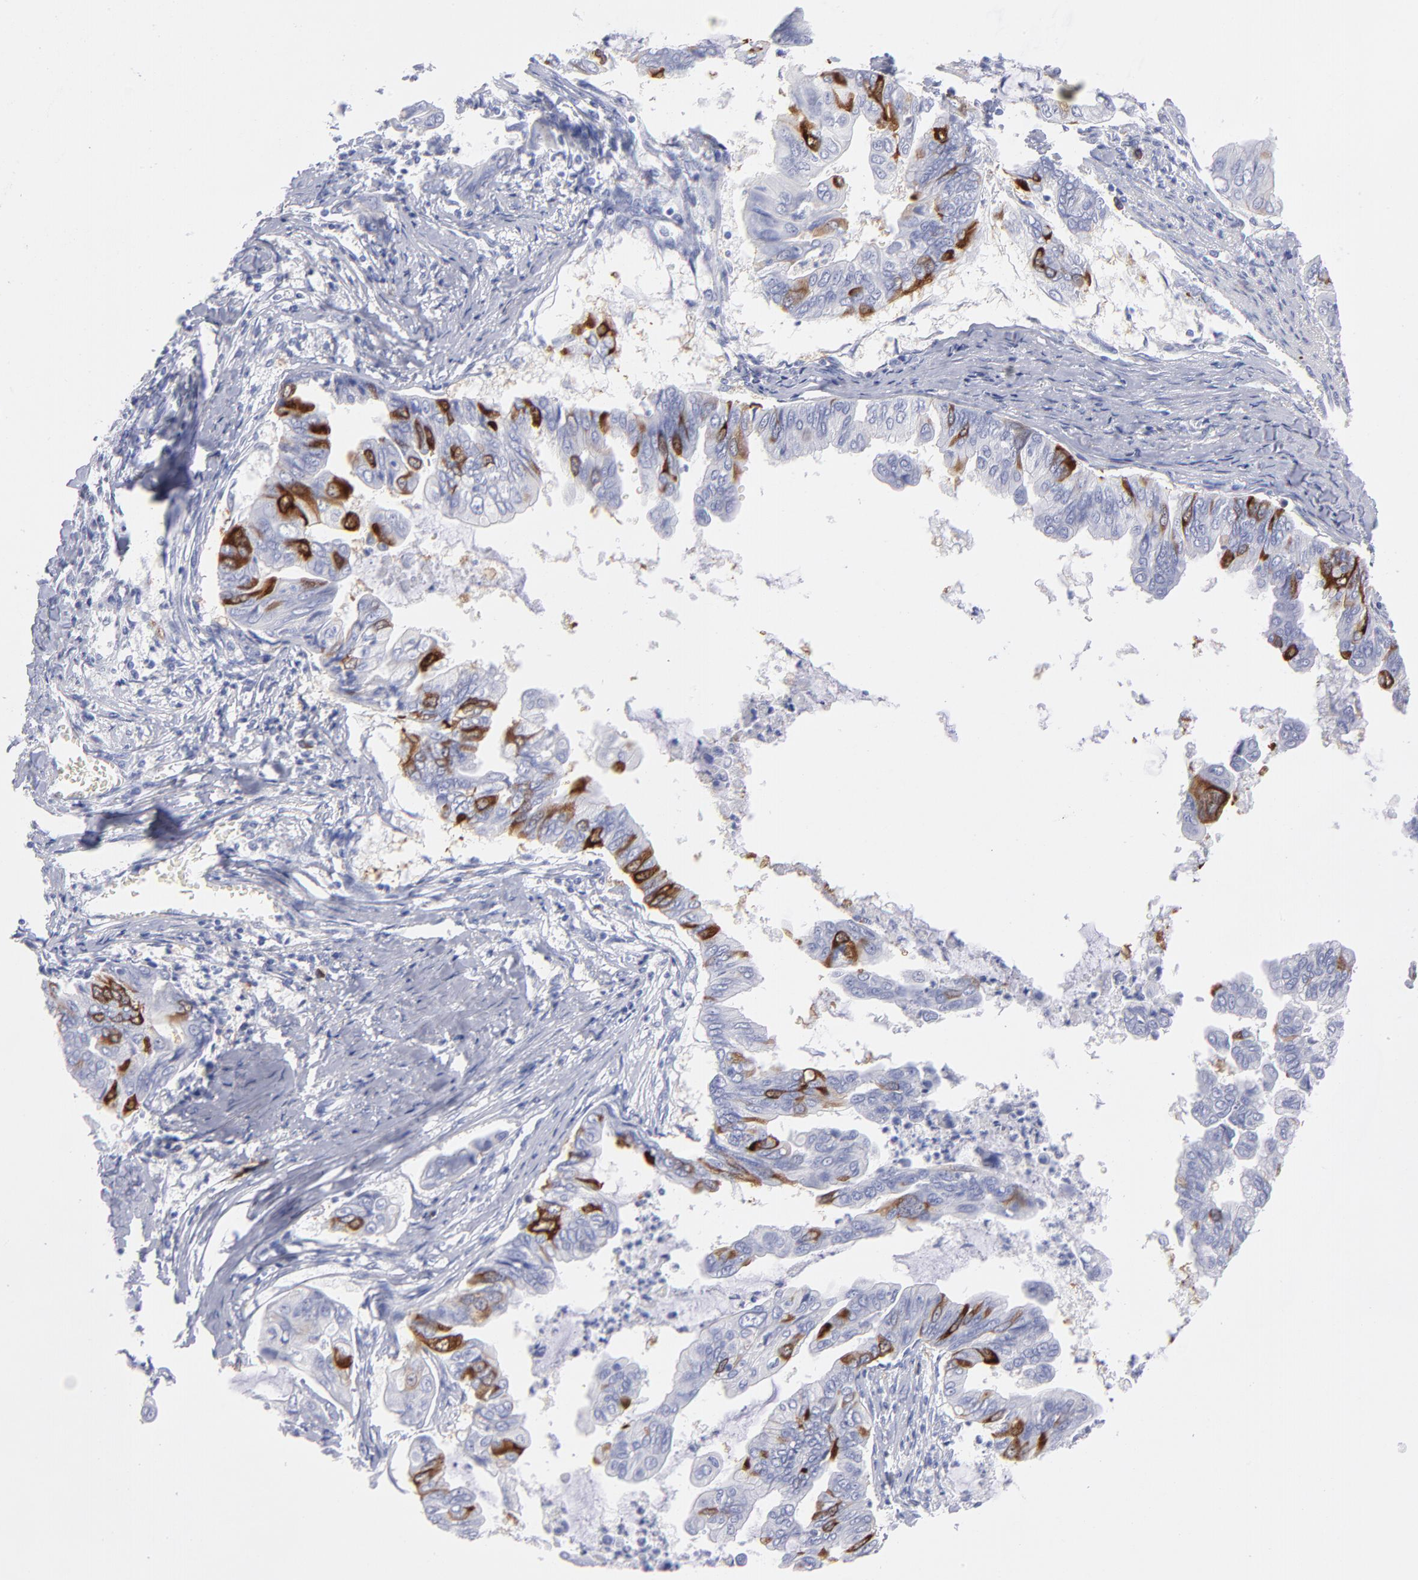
{"staining": {"intensity": "strong", "quantity": "<25%", "location": "cytoplasmic/membranous"}, "tissue": "stomach cancer", "cell_type": "Tumor cells", "image_type": "cancer", "snomed": [{"axis": "morphology", "description": "Adenocarcinoma, NOS"}, {"axis": "topography", "description": "Stomach, upper"}], "caption": "Protein expression analysis of human adenocarcinoma (stomach) reveals strong cytoplasmic/membranous positivity in about <25% of tumor cells.", "gene": "CCNB1", "patient": {"sex": "male", "age": 80}}